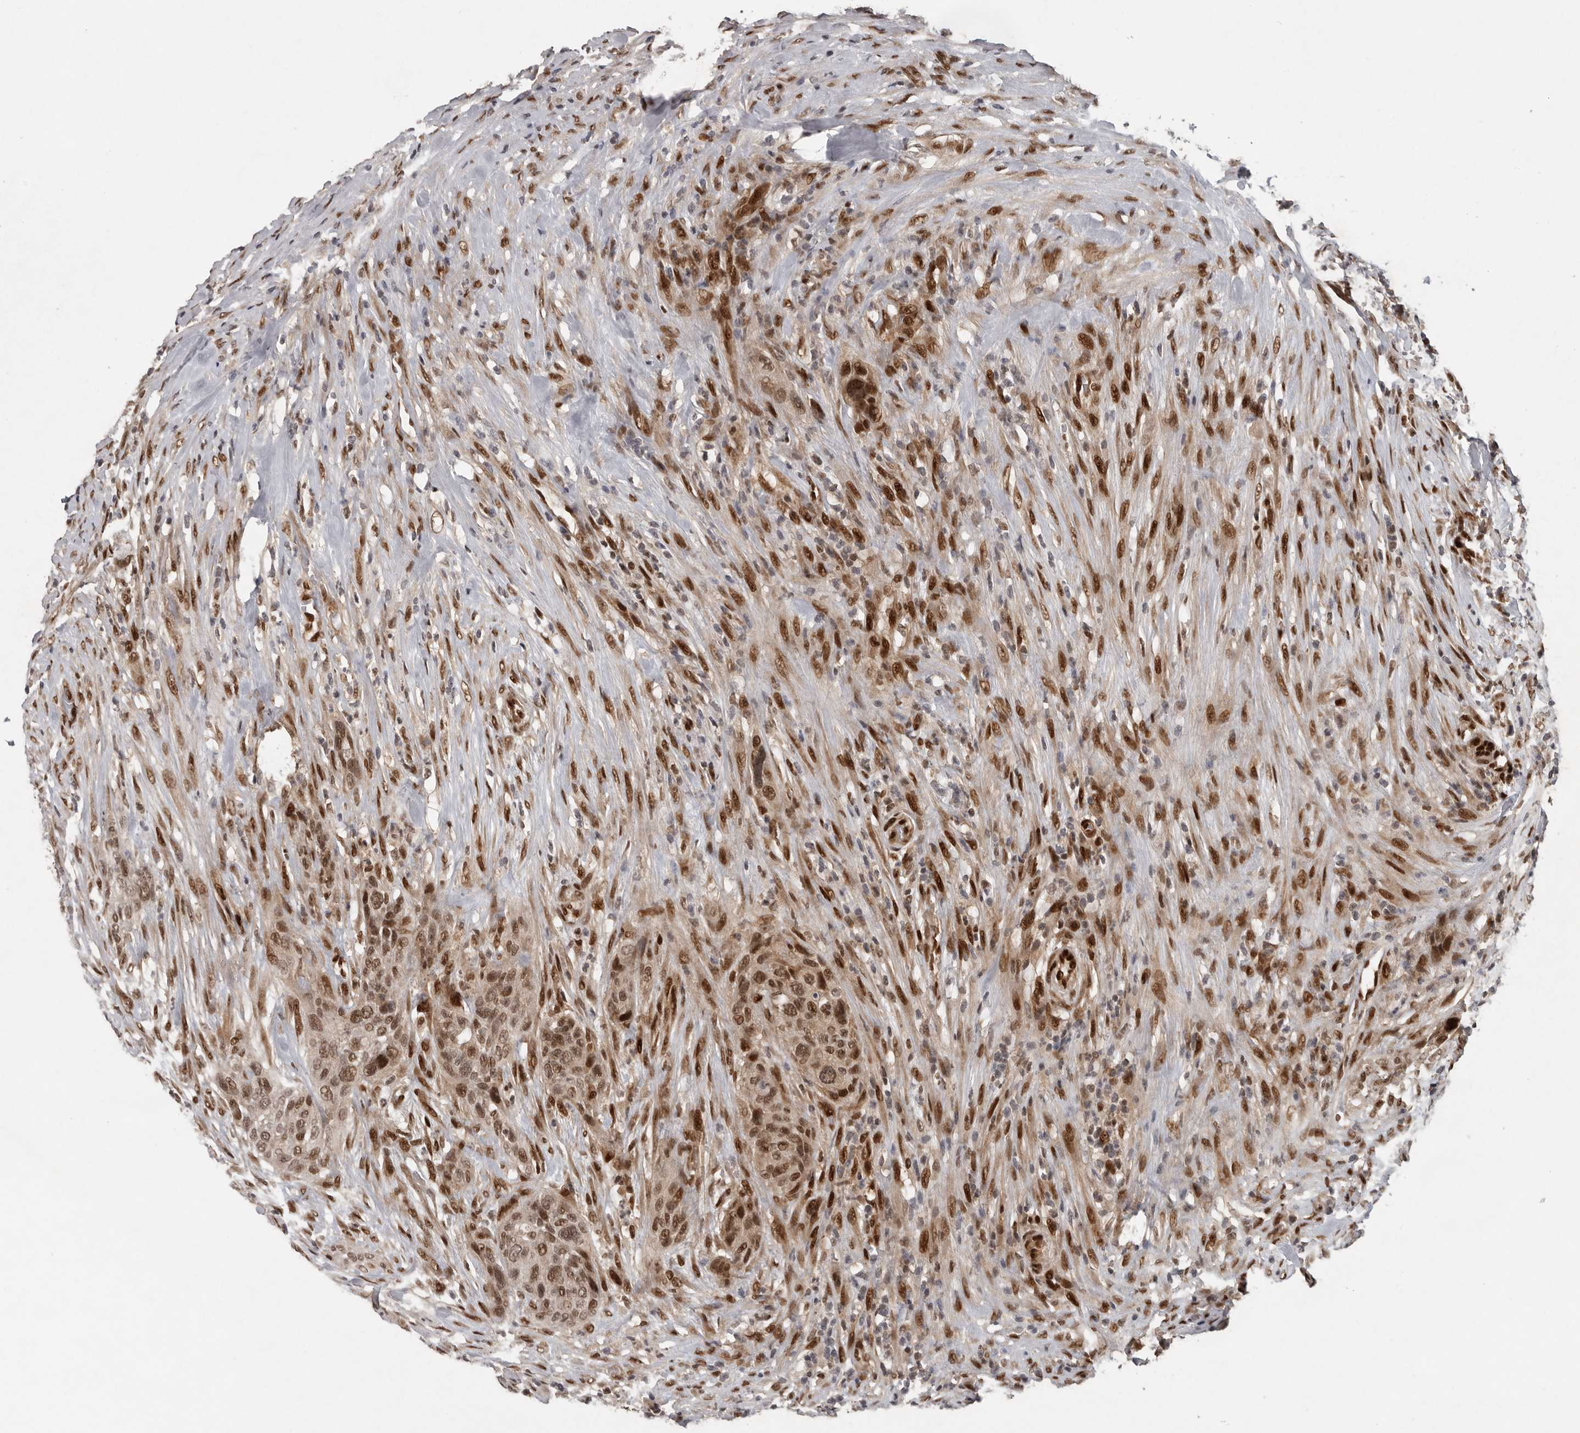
{"staining": {"intensity": "strong", "quantity": "25%-75%", "location": "cytoplasmic/membranous,nuclear"}, "tissue": "urothelial cancer", "cell_type": "Tumor cells", "image_type": "cancer", "snomed": [{"axis": "morphology", "description": "Urothelial carcinoma, High grade"}, {"axis": "topography", "description": "Urinary bladder"}], "caption": "This micrograph reveals immunohistochemistry (IHC) staining of human urothelial carcinoma (high-grade), with high strong cytoplasmic/membranous and nuclear positivity in about 25%-75% of tumor cells.", "gene": "CDC27", "patient": {"sex": "male", "age": 35}}